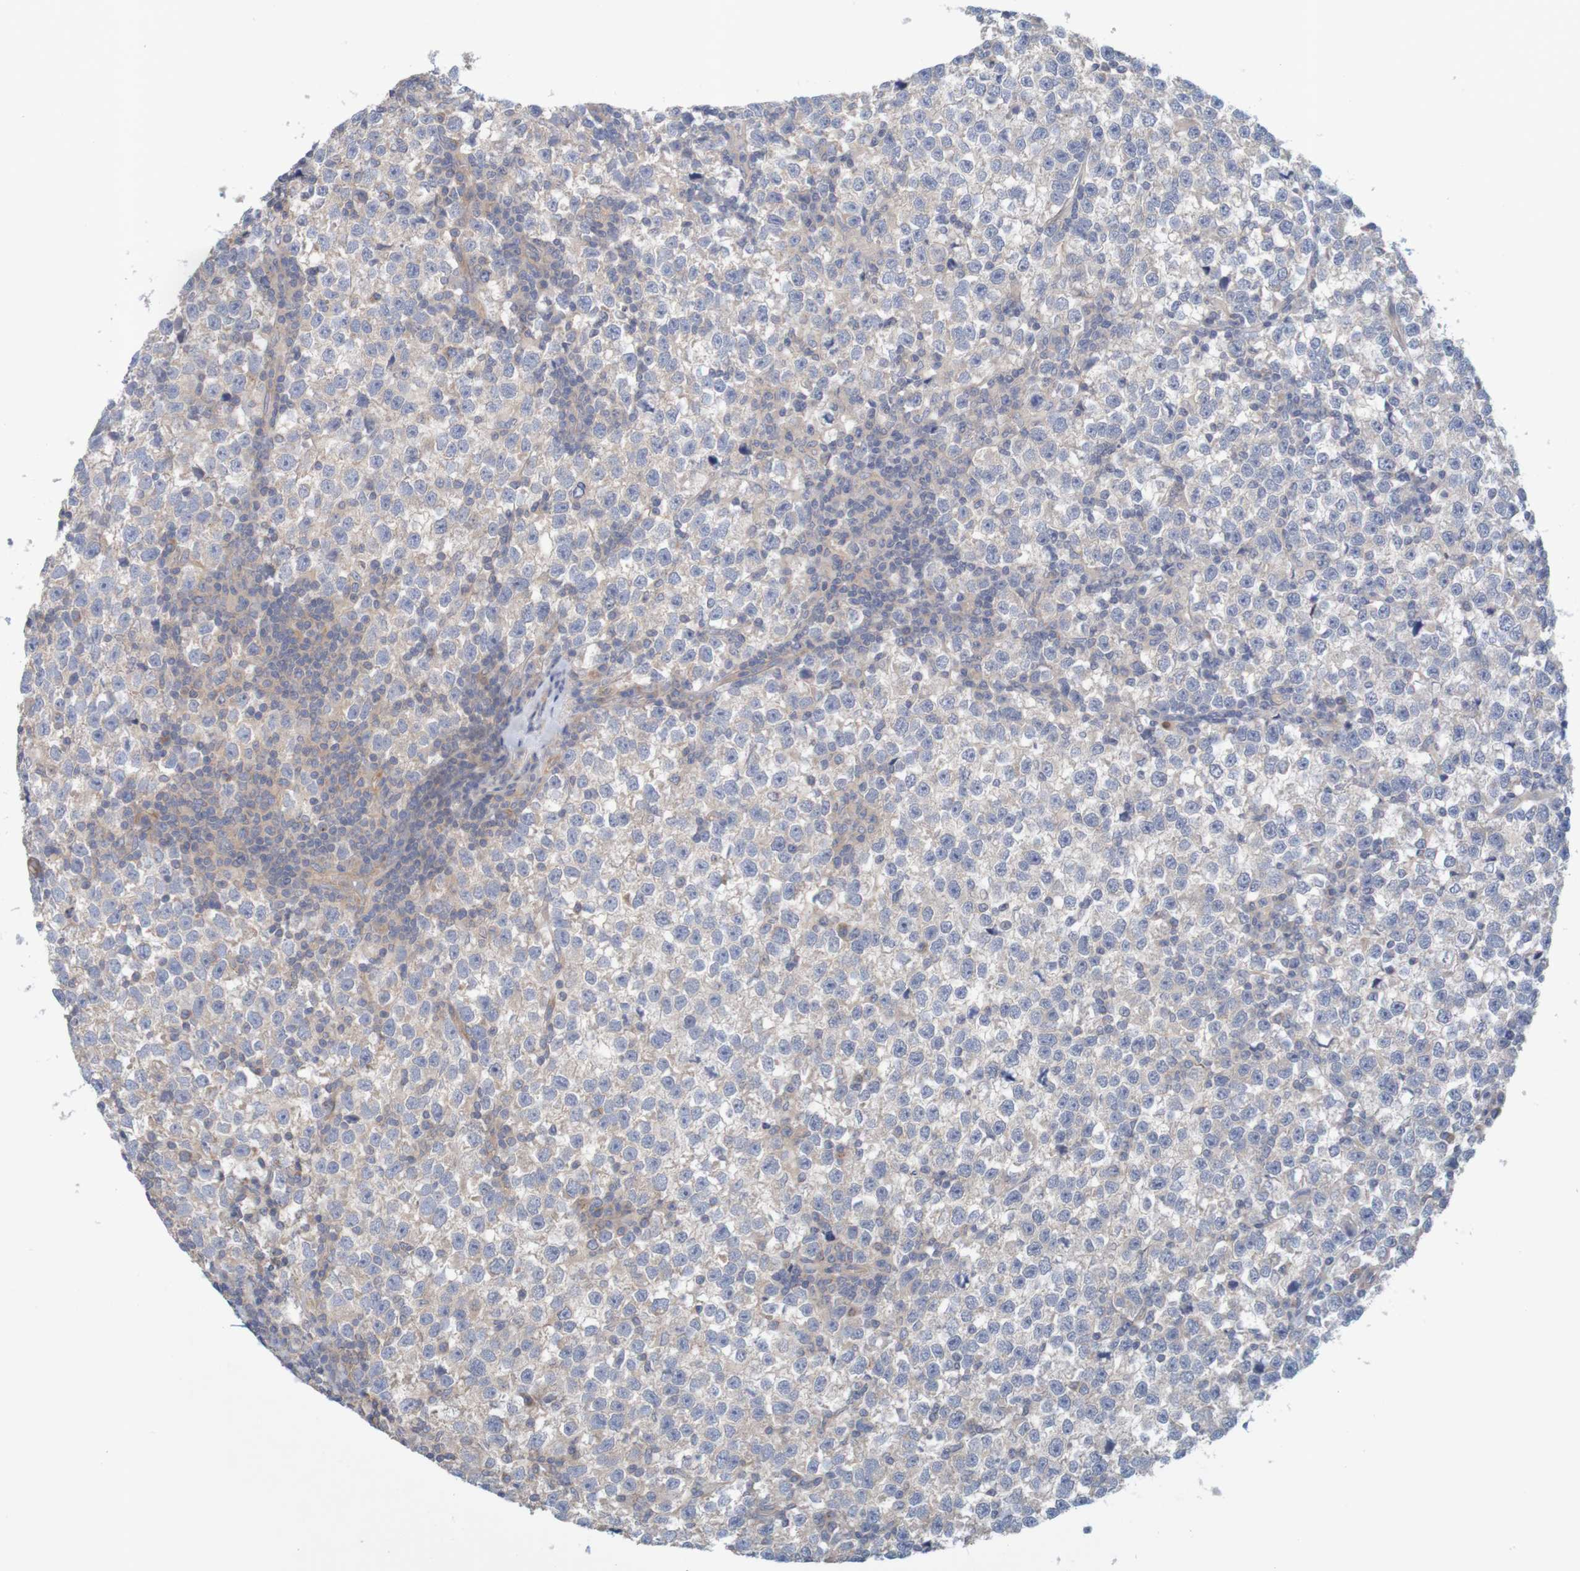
{"staining": {"intensity": "weak", "quantity": "<25%", "location": "cytoplasmic/membranous"}, "tissue": "testis cancer", "cell_type": "Tumor cells", "image_type": "cancer", "snomed": [{"axis": "morphology", "description": "Seminoma, NOS"}, {"axis": "topography", "description": "Testis"}], "caption": "This is an immunohistochemistry micrograph of seminoma (testis). There is no expression in tumor cells.", "gene": "KRT23", "patient": {"sex": "male", "age": 43}}